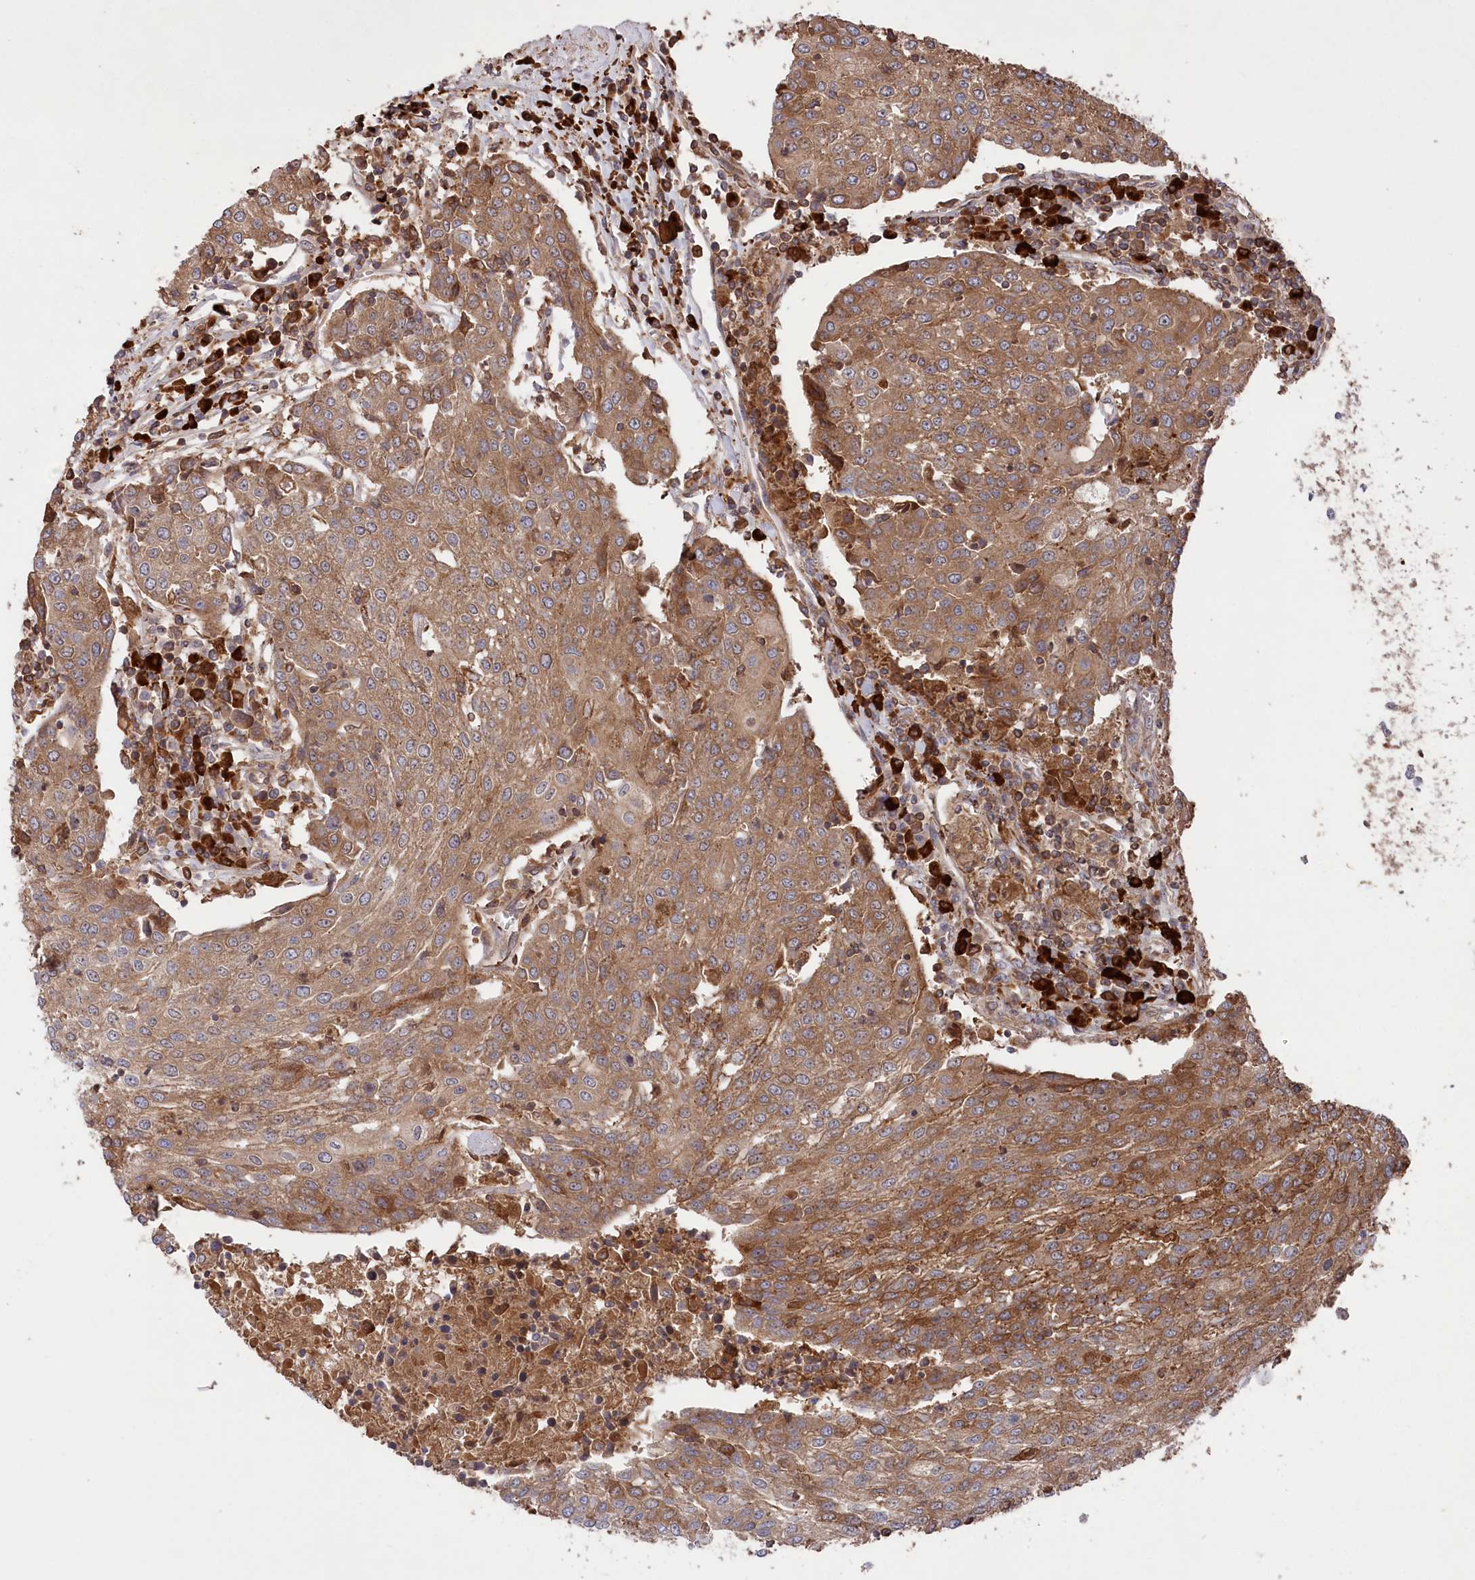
{"staining": {"intensity": "moderate", "quantity": ">75%", "location": "cytoplasmic/membranous"}, "tissue": "urothelial cancer", "cell_type": "Tumor cells", "image_type": "cancer", "snomed": [{"axis": "morphology", "description": "Urothelial carcinoma, High grade"}, {"axis": "topography", "description": "Urinary bladder"}], "caption": "This is a photomicrograph of immunohistochemistry (IHC) staining of high-grade urothelial carcinoma, which shows moderate staining in the cytoplasmic/membranous of tumor cells.", "gene": "PPP1R21", "patient": {"sex": "female", "age": 85}}